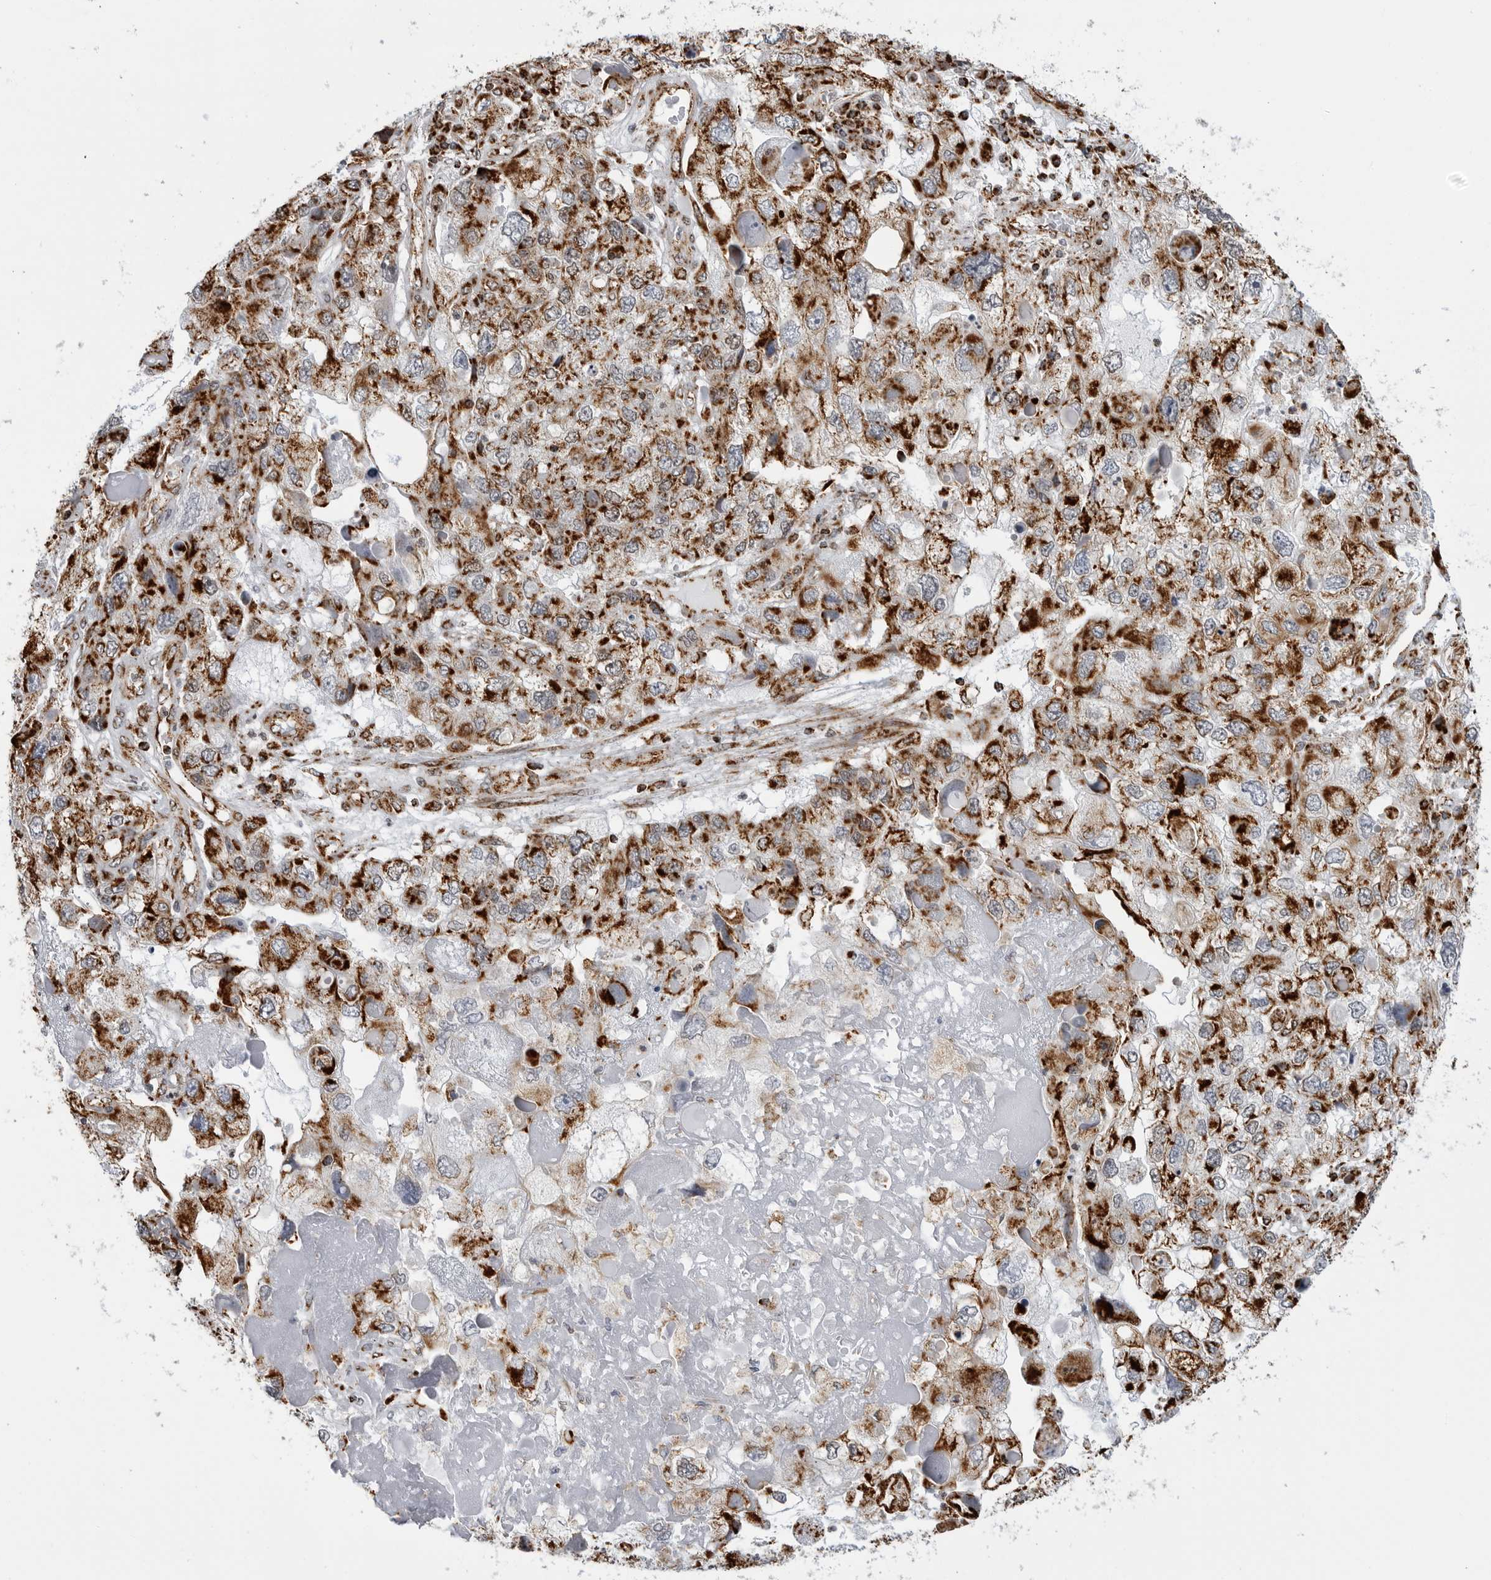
{"staining": {"intensity": "strong", "quantity": ">75%", "location": "cytoplasmic/membranous"}, "tissue": "endometrial cancer", "cell_type": "Tumor cells", "image_type": "cancer", "snomed": [{"axis": "morphology", "description": "Adenocarcinoma, NOS"}, {"axis": "topography", "description": "Endometrium"}], "caption": "About >75% of tumor cells in endometrial cancer demonstrate strong cytoplasmic/membranous protein expression as visualized by brown immunohistochemical staining.", "gene": "COX5A", "patient": {"sex": "female", "age": 49}}